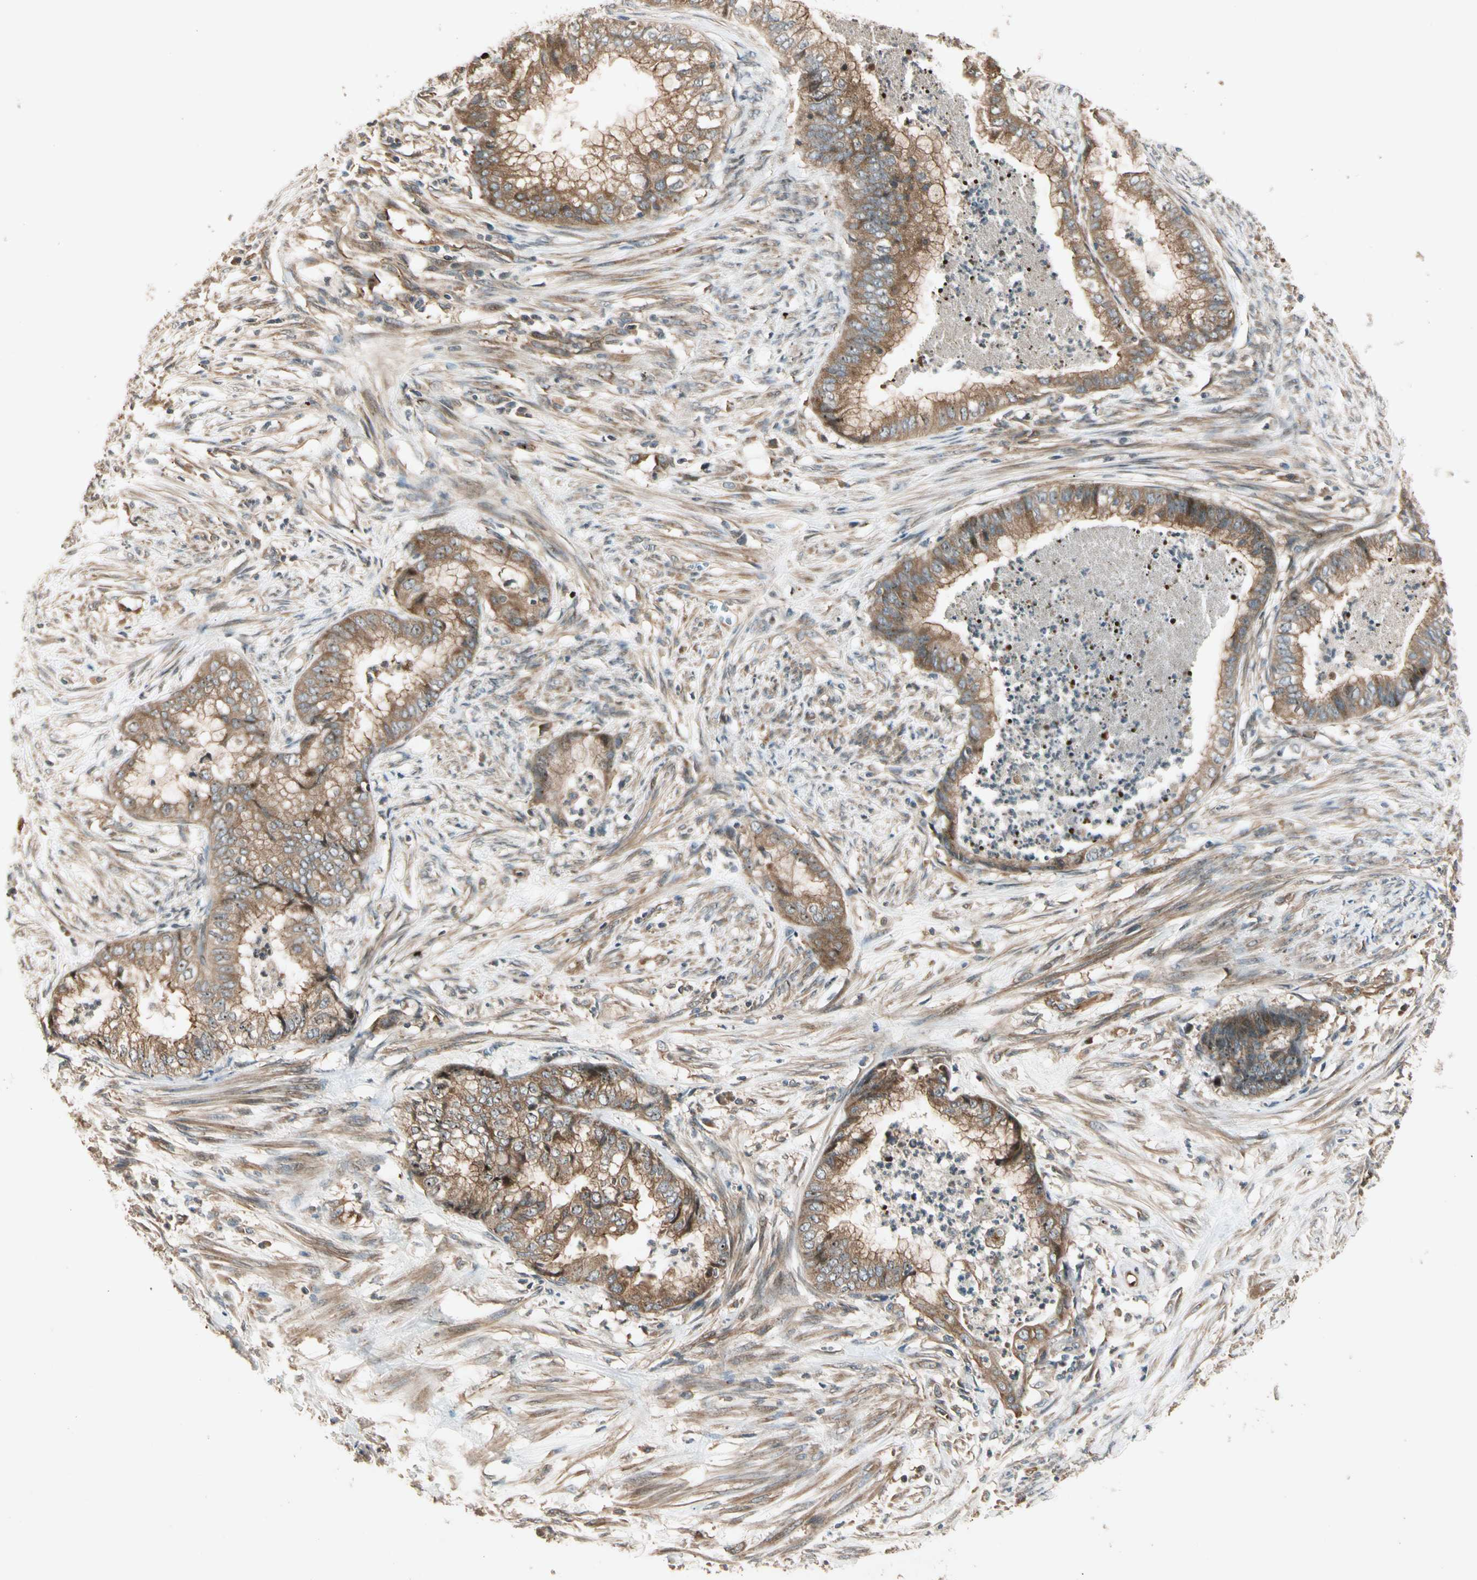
{"staining": {"intensity": "weak", "quantity": ">75%", "location": "cytoplasmic/membranous"}, "tissue": "endometrial cancer", "cell_type": "Tumor cells", "image_type": "cancer", "snomed": [{"axis": "morphology", "description": "Necrosis, NOS"}, {"axis": "morphology", "description": "Adenocarcinoma, NOS"}, {"axis": "topography", "description": "Endometrium"}], "caption": "This photomicrograph exhibits endometrial adenocarcinoma stained with IHC to label a protein in brown. The cytoplasmic/membranous of tumor cells show weak positivity for the protein. Nuclei are counter-stained blue.", "gene": "ROCK2", "patient": {"sex": "female", "age": 79}}